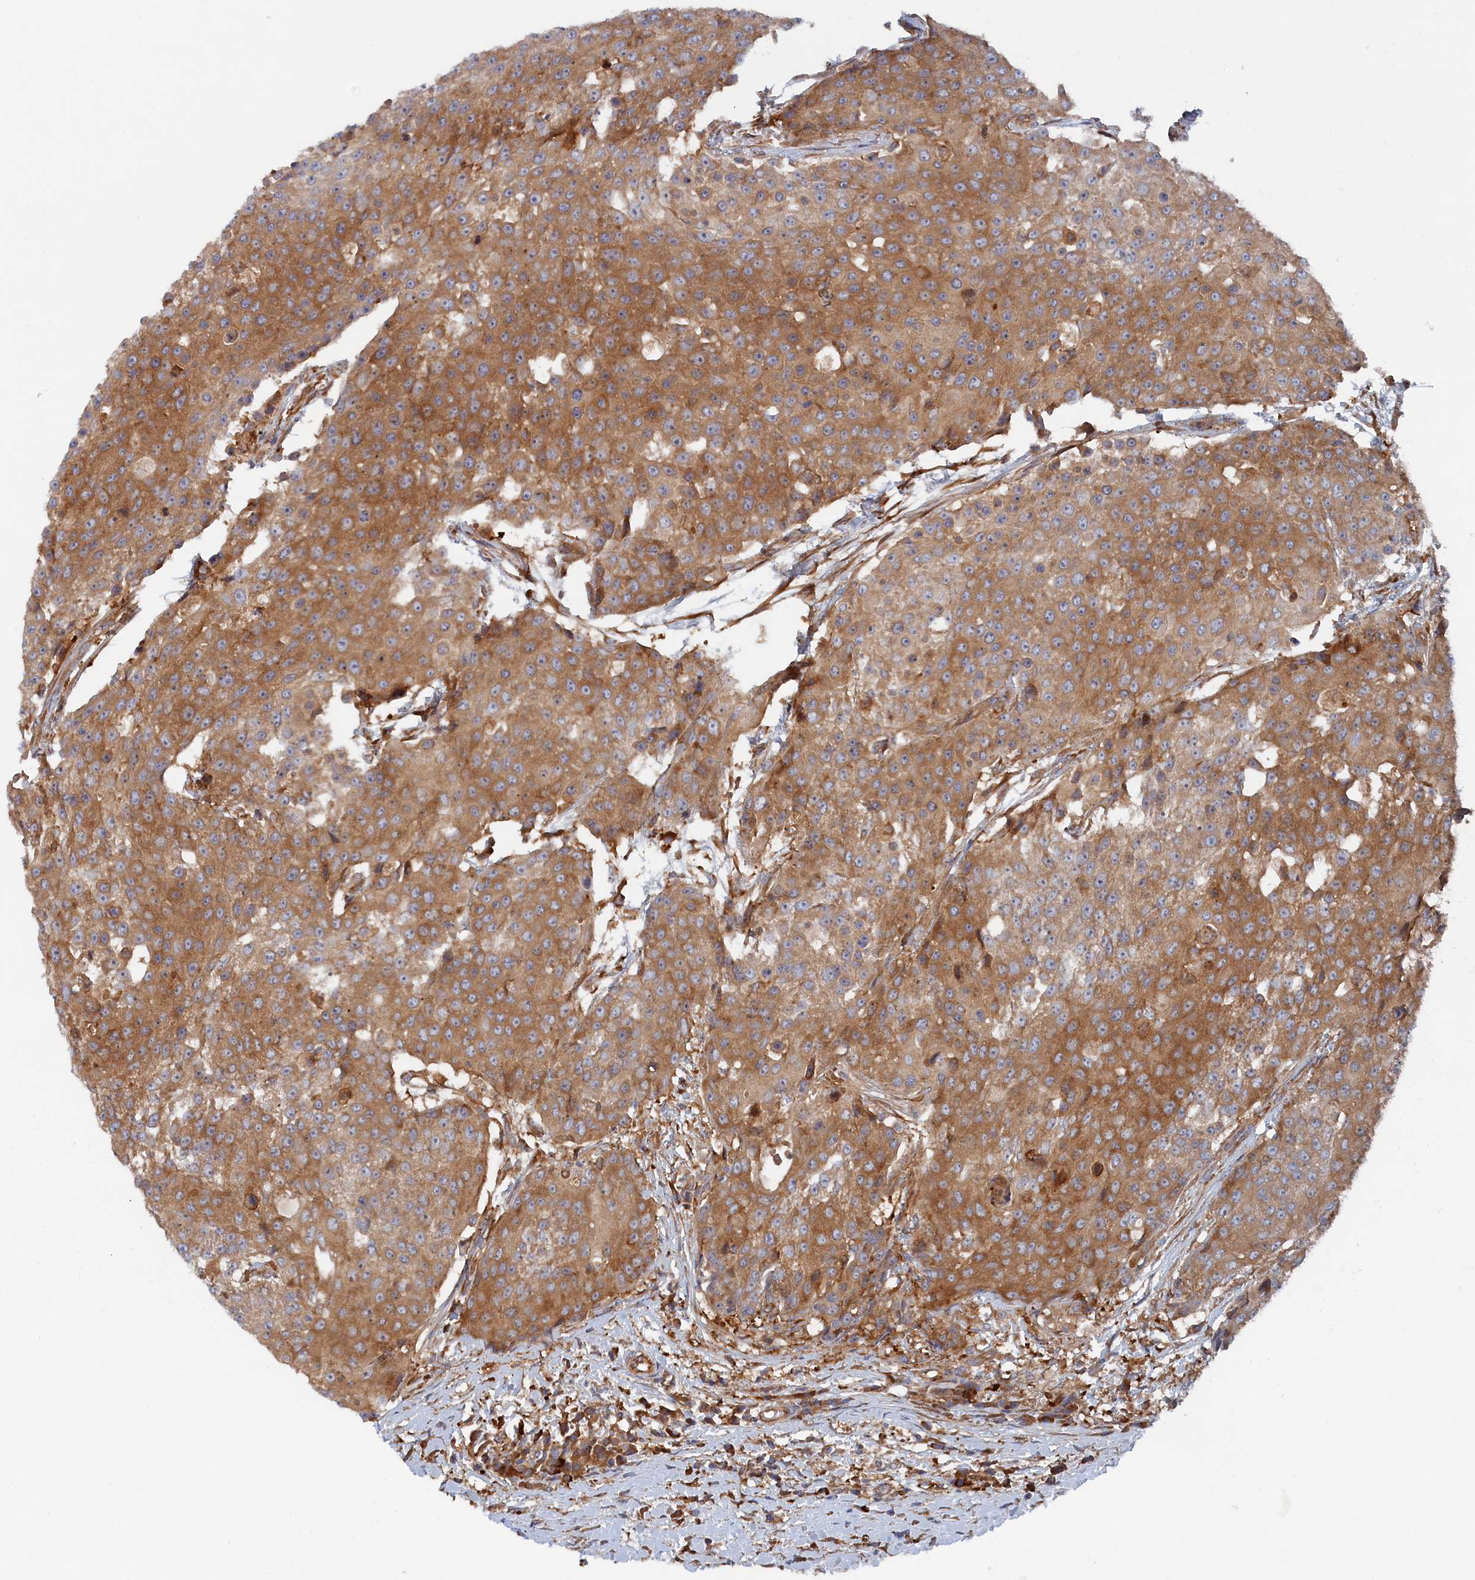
{"staining": {"intensity": "moderate", "quantity": "25%-75%", "location": "cytoplasmic/membranous"}, "tissue": "urothelial cancer", "cell_type": "Tumor cells", "image_type": "cancer", "snomed": [{"axis": "morphology", "description": "Urothelial carcinoma, High grade"}, {"axis": "topography", "description": "Urinary bladder"}], "caption": "High-grade urothelial carcinoma stained with a protein marker demonstrates moderate staining in tumor cells.", "gene": "TMEM196", "patient": {"sex": "female", "age": 63}}